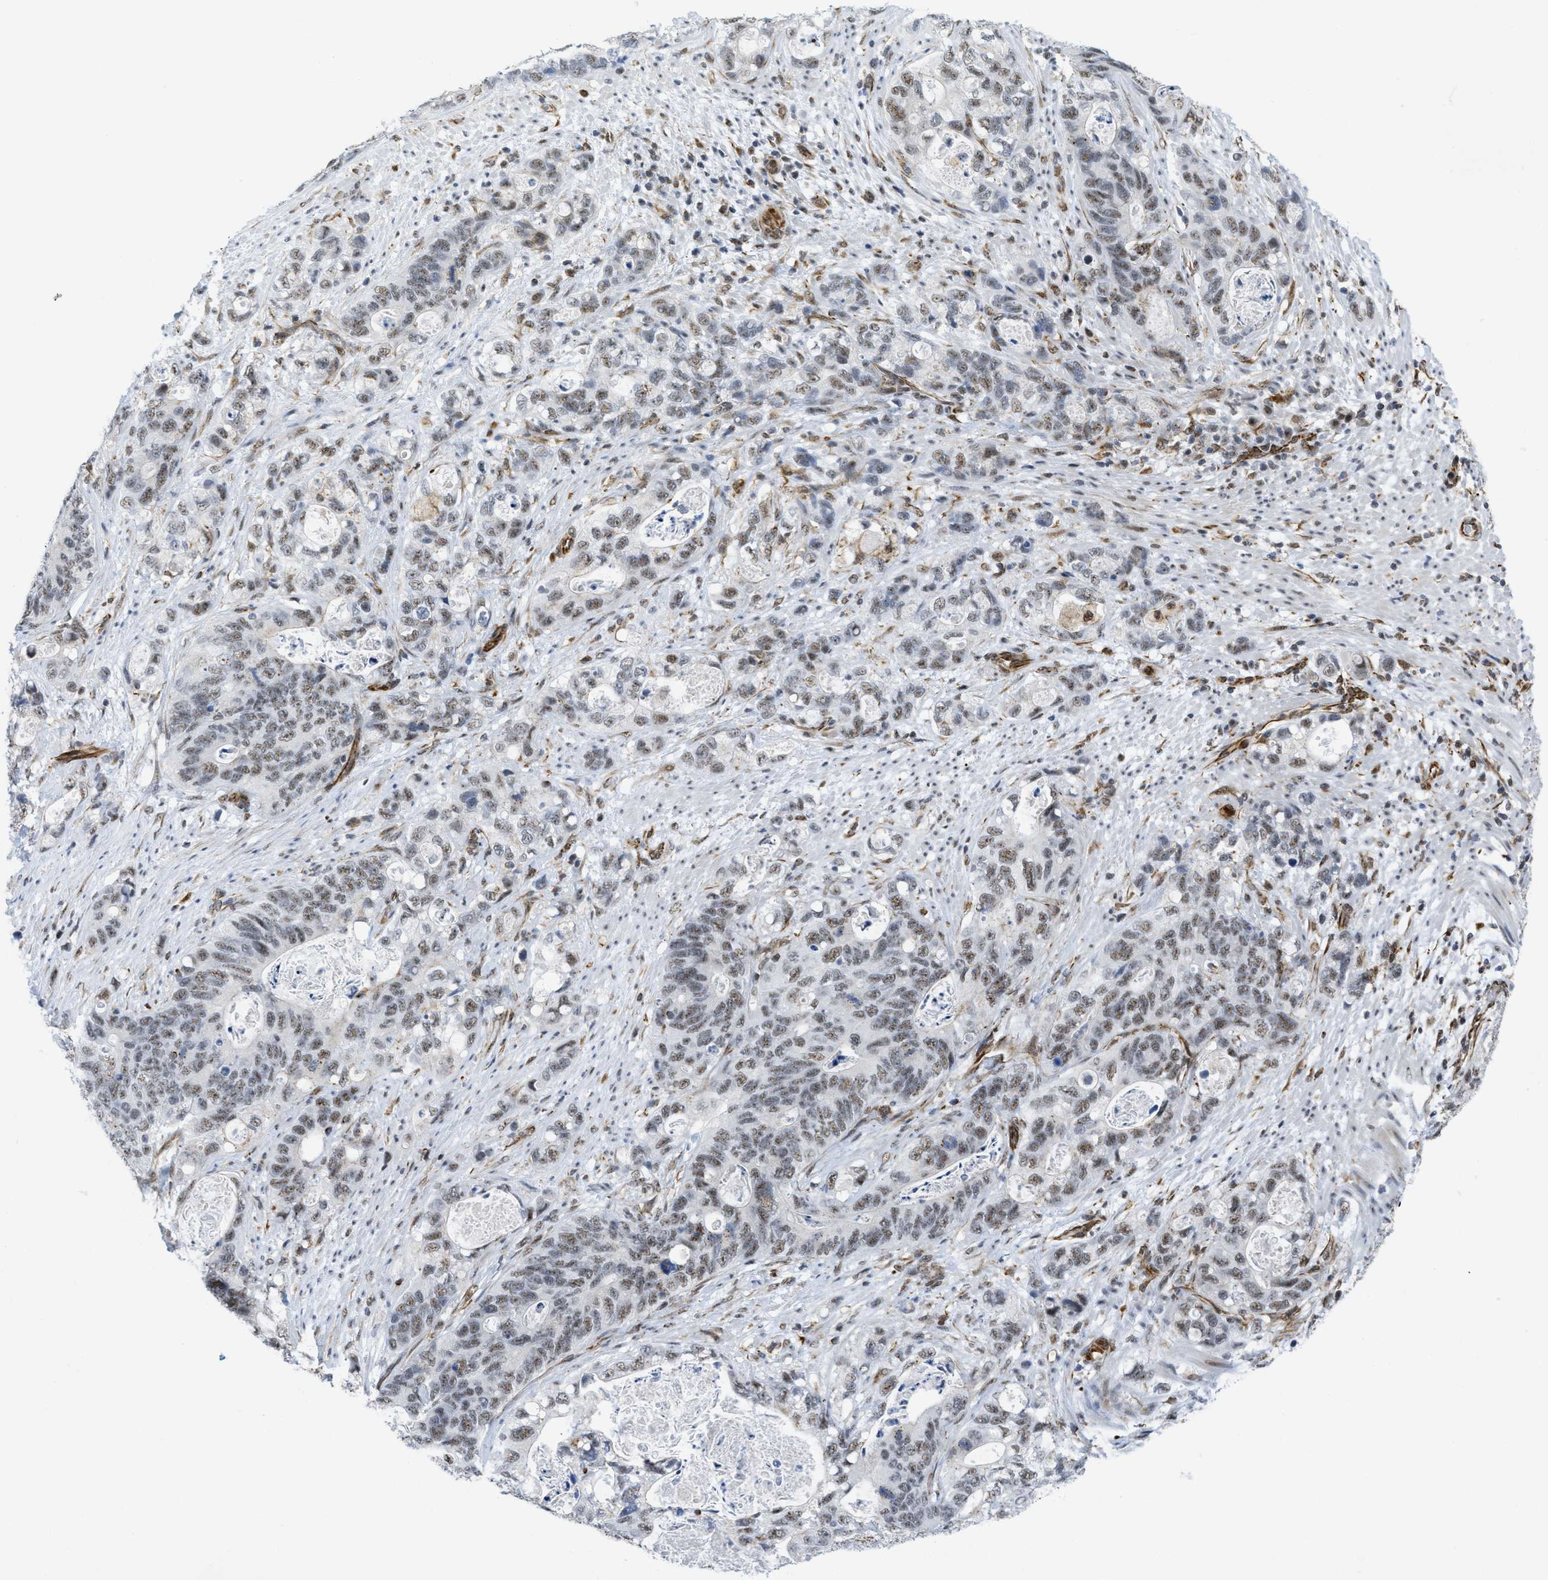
{"staining": {"intensity": "weak", "quantity": ">75%", "location": "nuclear"}, "tissue": "stomach cancer", "cell_type": "Tumor cells", "image_type": "cancer", "snomed": [{"axis": "morphology", "description": "Normal tissue, NOS"}, {"axis": "morphology", "description": "Adenocarcinoma, NOS"}, {"axis": "topography", "description": "Stomach"}], "caption": "Human stomach cancer (adenocarcinoma) stained with a brown dye exhibits weak nuclear positive expression in about >75% of tumor cells.", "gene": "LRRC8B", "patient": {"sex": "female", "age": 89}}